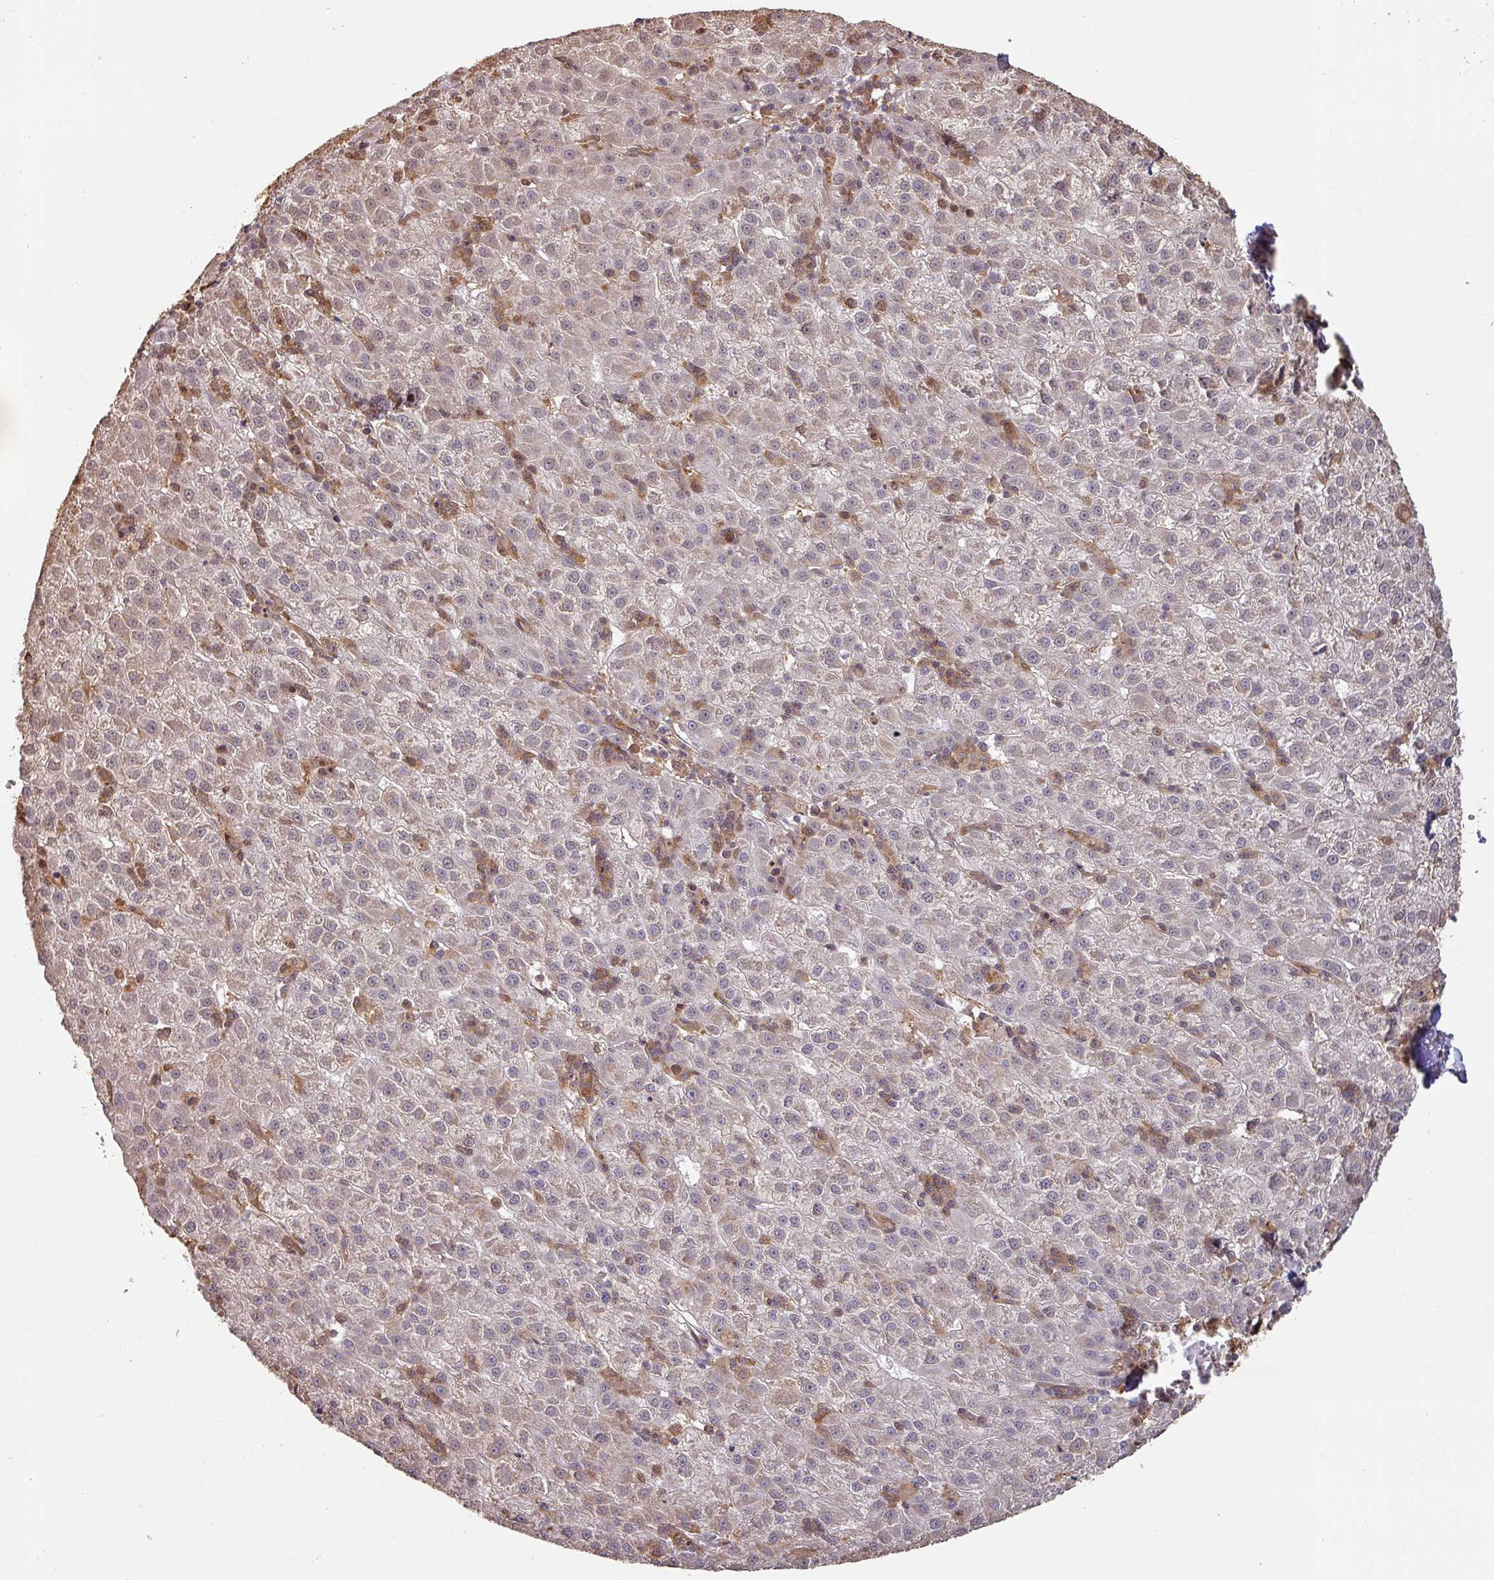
{"staining": {"intensity": "weak", "quantity": "<25%", "location": "cytoplasmic/membranous"}, "tissue": "liver cancer", "cell_type": "Tumor cells", "image_type": "cancer", "snomed": [{"axis": "morphology", "description": "Carcinoma, Hepatocellular, NOS"}, {"axis": "topography", "description": "Liver"}], "caption": "Image shows no significant protein positivity in tumor cells of liver cancer.", "gene": "ZNF322", "patient": {"sex": "male", "age": 76}}